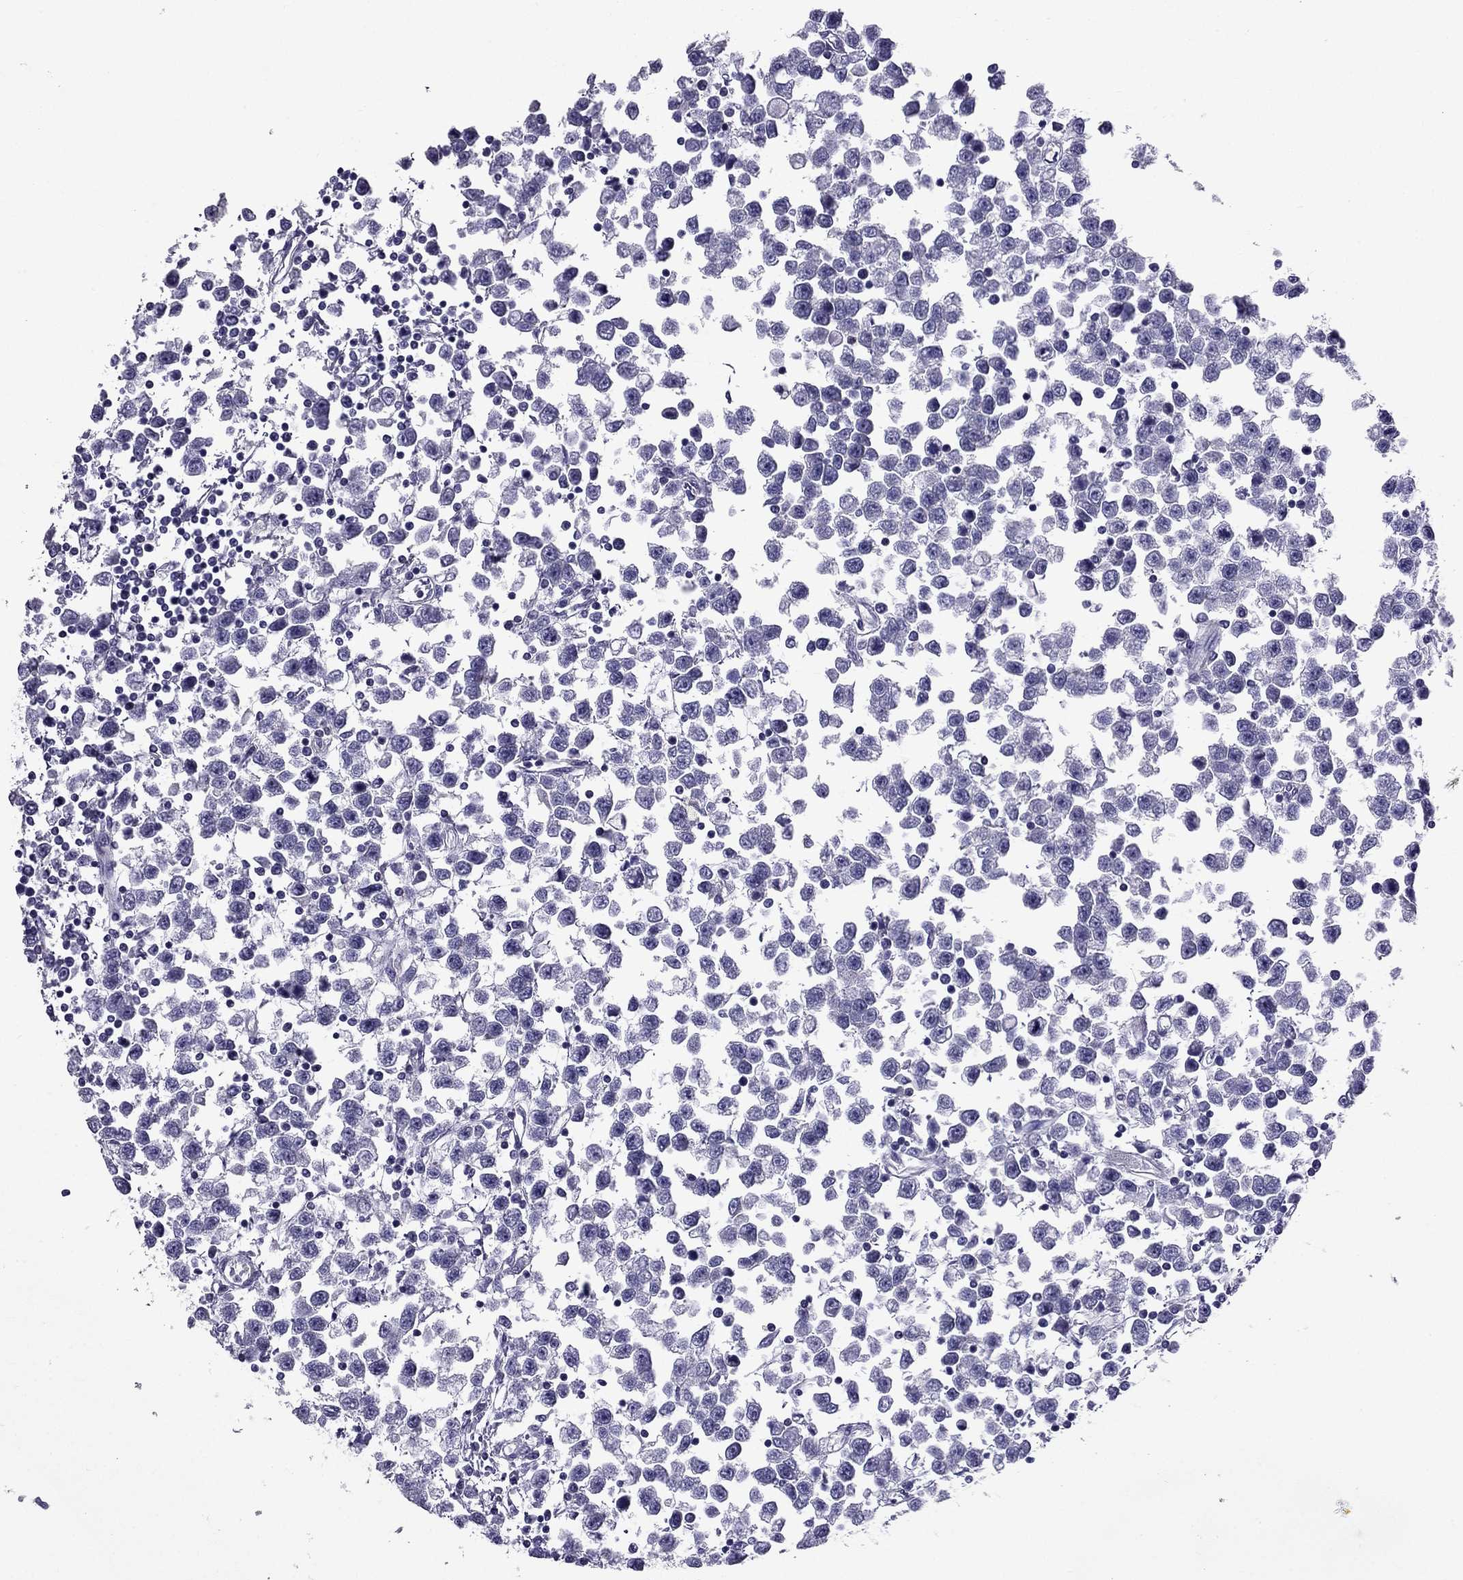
{"staining": {"intensity": "negative", "quantity": "none", "location": "none"}, "tissue": "testis cancer", "cell_type": "Tumor cells", "image_type": "cancer", "snomed": [{"axis": "morphology", "description": "Seminoma, NOS"}, {"axis": "topography", "description": "Testis"}], "caption": "Tumor cells show no significant staining in testis cancer. (Brightfield microscopy of DAB (3,3'-diaminobenzidine) IHC at high magnification).", "gene": "AAK1", "patient": {"sex": "male", "age": 34}}